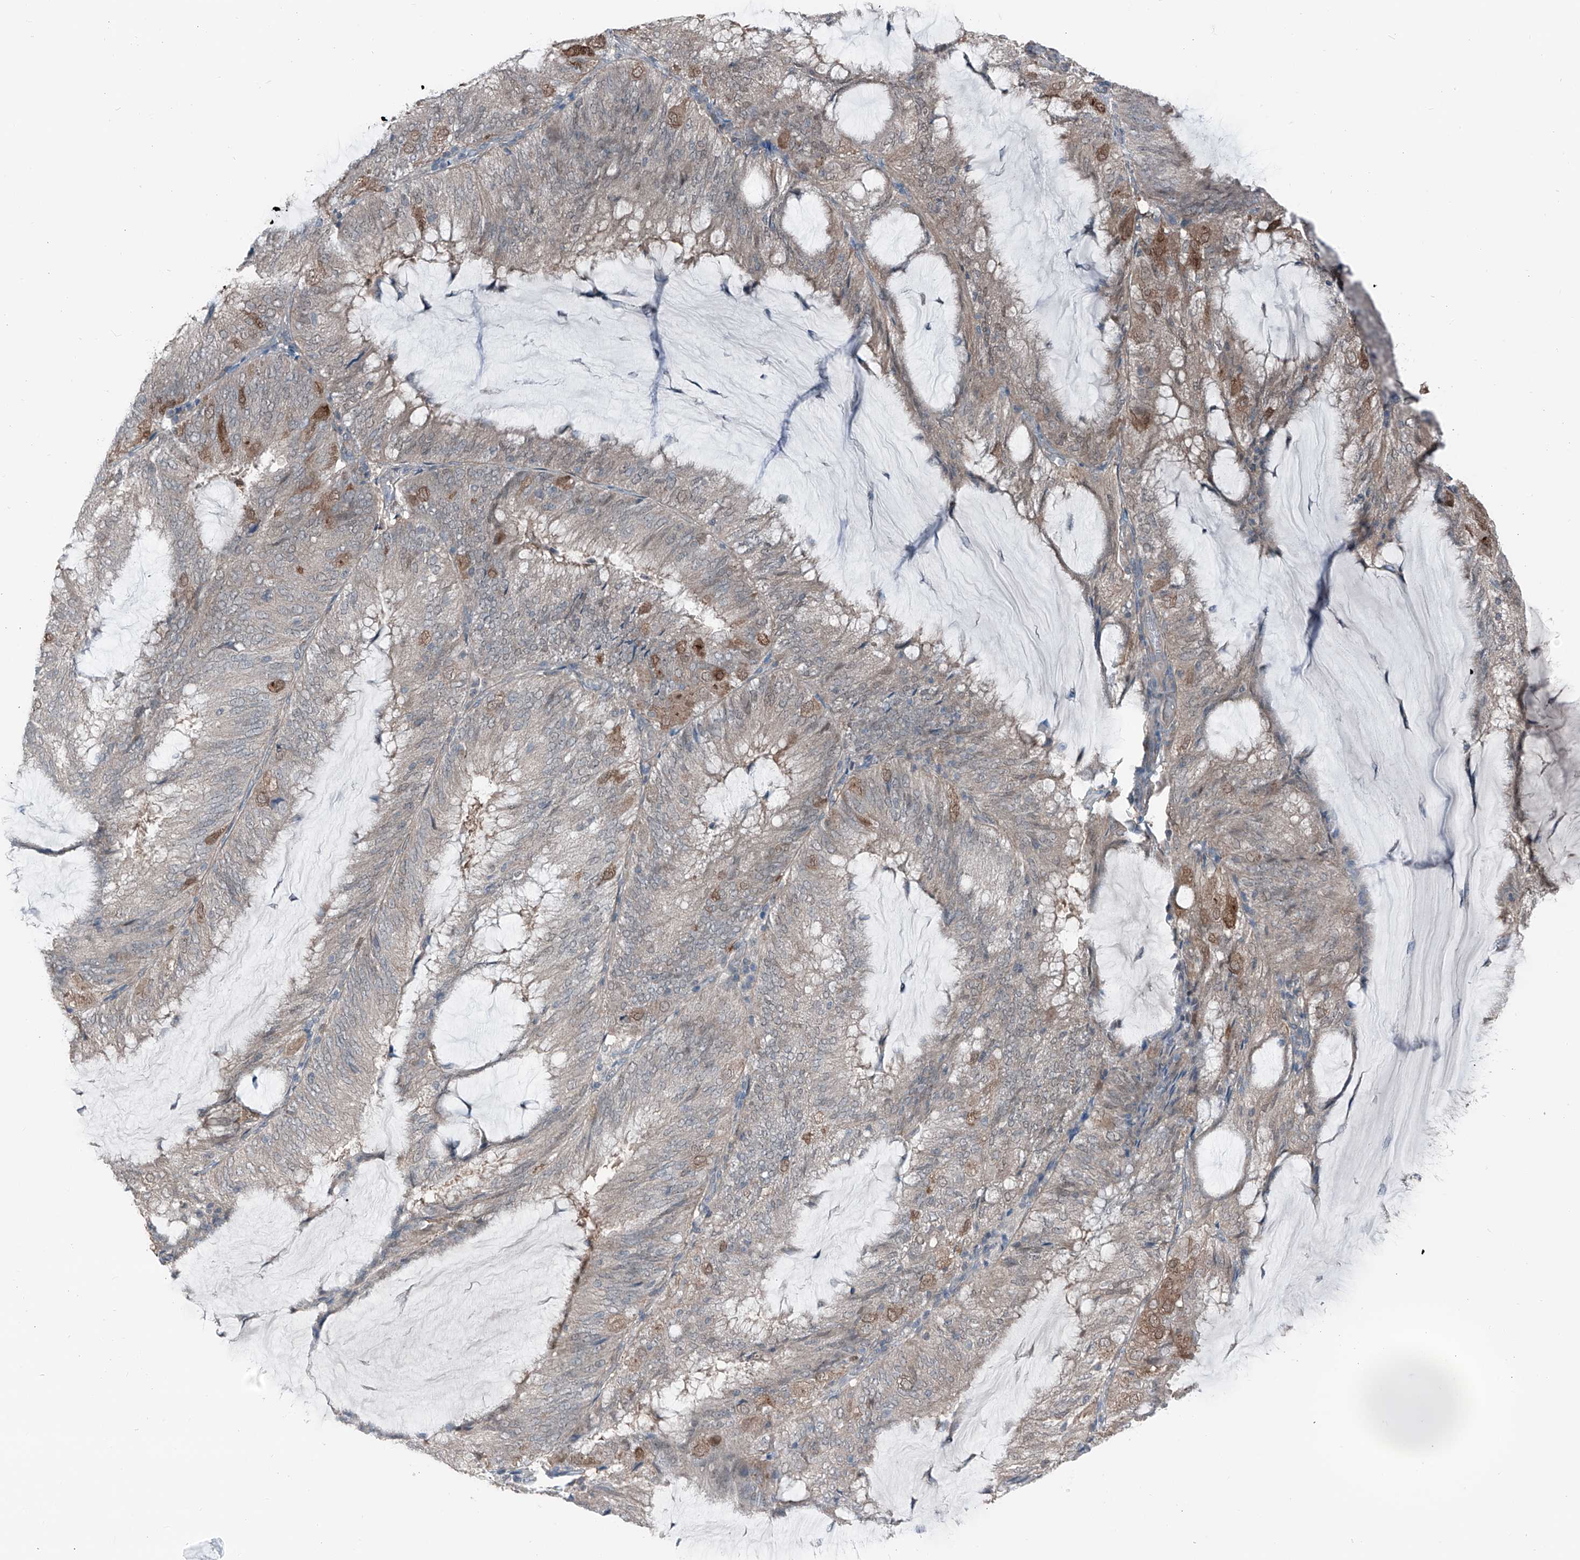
{"staining": {"intensity": "moderate", "quantity": "<25%", "location": "cytoplasmic/membranous,nuclear"}, "tissue": "endometrial cancer", "cell_type": "Tumor cells", "image_type": "cancer", "snomed": [{"axis": "morphology", "description": "Adenocarcinoma, NOS"}, {"axis": "topography", "description": "Endometrium"}], "caption": "Approximately <25% of tumor cells in human adenocarcinoma (endometrial) reveal moderate cytoplasmic/membranous and nuclear protein staining as visualized by brown immunohistochemical staining.", "gene": "HSPB11", "patient": {"sex": "female", "age": 81}}